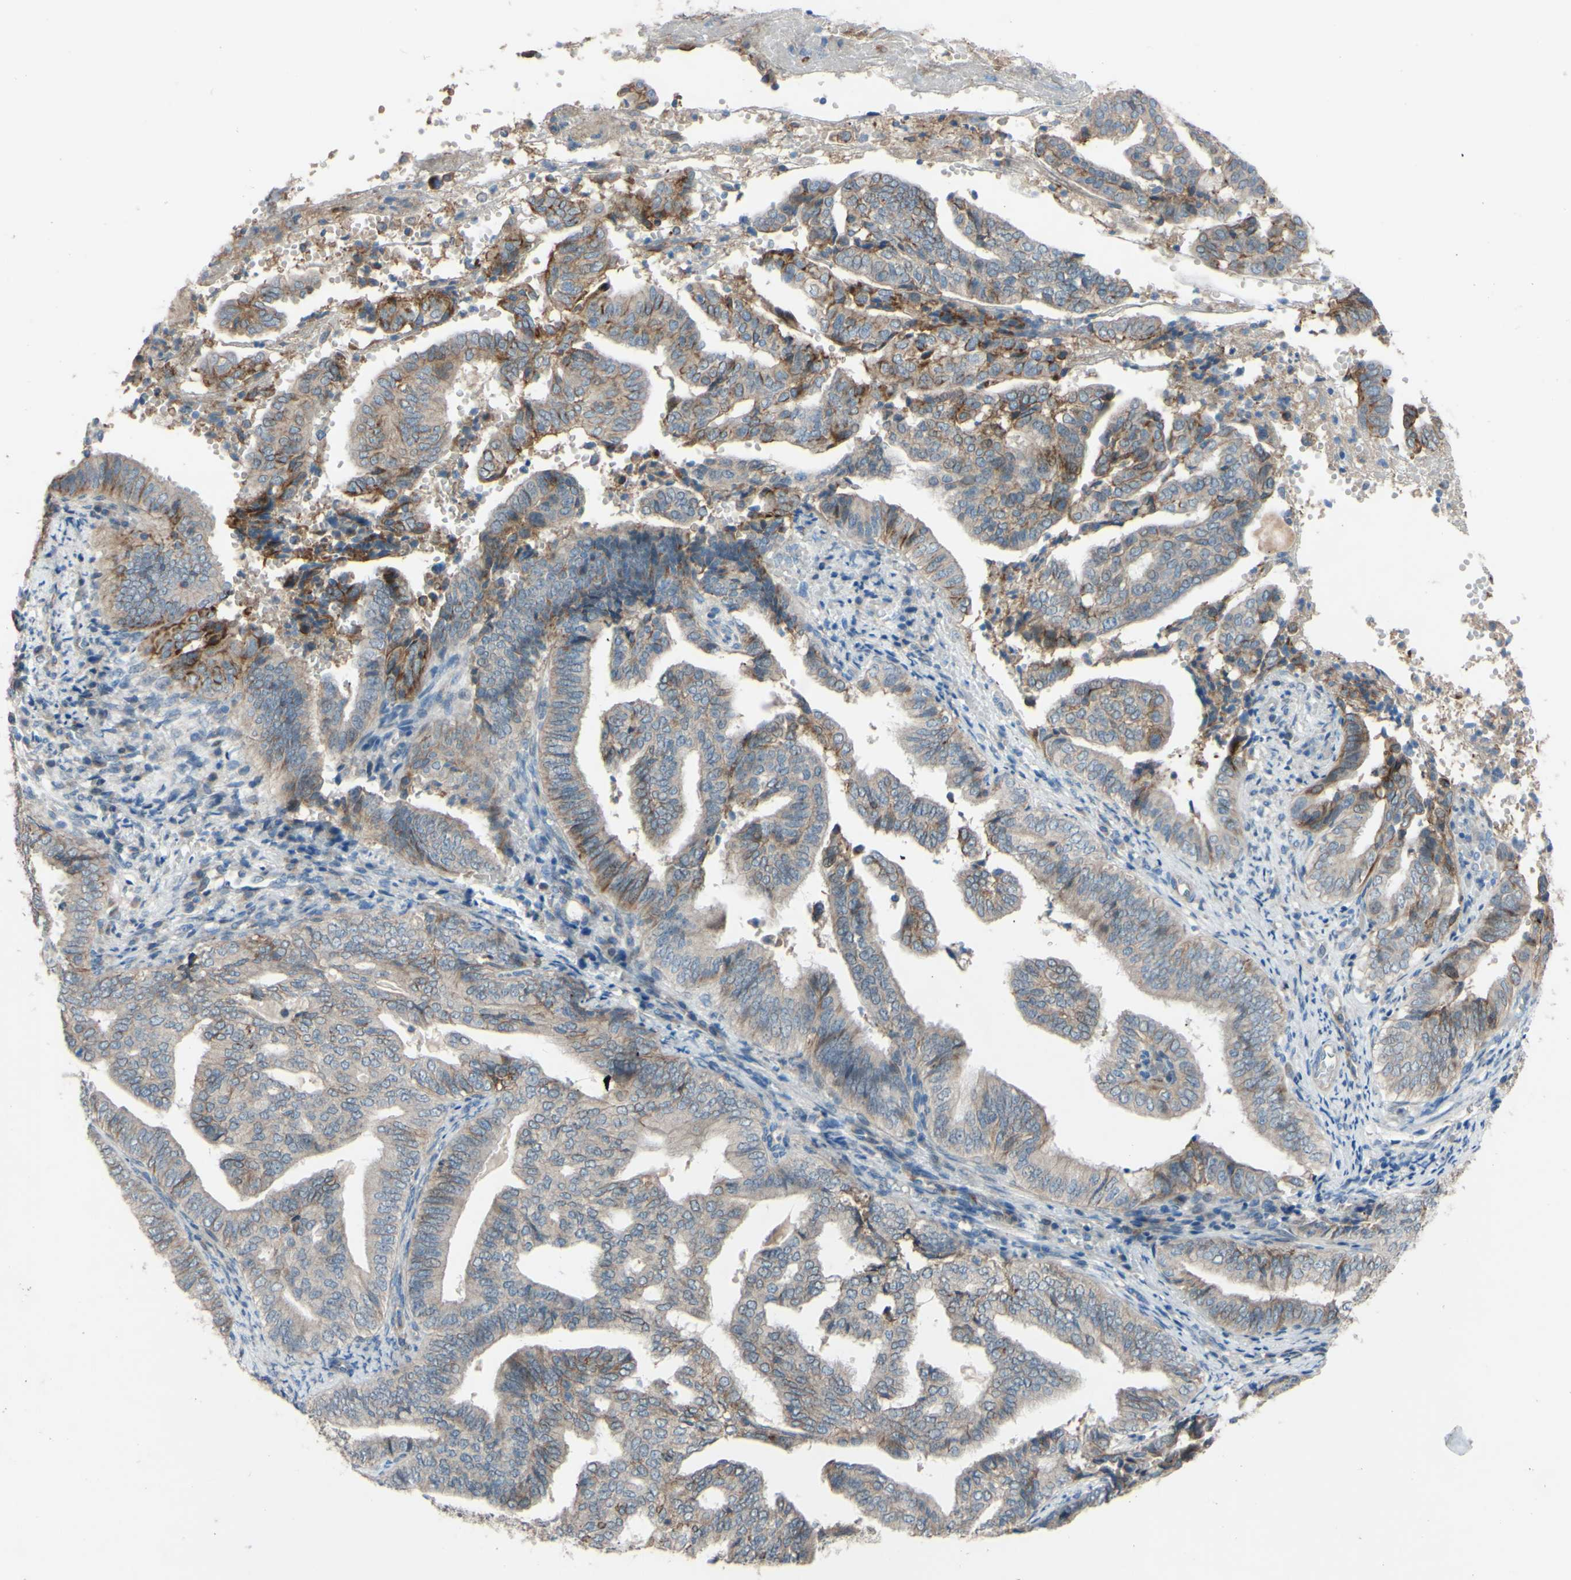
{"staining": {"intensity": "moderate", "quantity": "25%-75%", "location": "cytoplasmic/membranous"}, "tissue": "endometrial cancer", "cell_type": "Tumor cells", "image_type": "cancer", "snomed": [{"axis": "morphology", "description": "Adenocarcinoma, NOS"}, {"axis": "topography", "description": "Endometrium"}], "caption": "An image of endometrial adenocarcinoma stained for a protein demonstrates moderate cytoplasmic/membranous brown staining in tumor cells.", "gene": "CDCP1", "patient": {"sex": "female", "age": 58}}